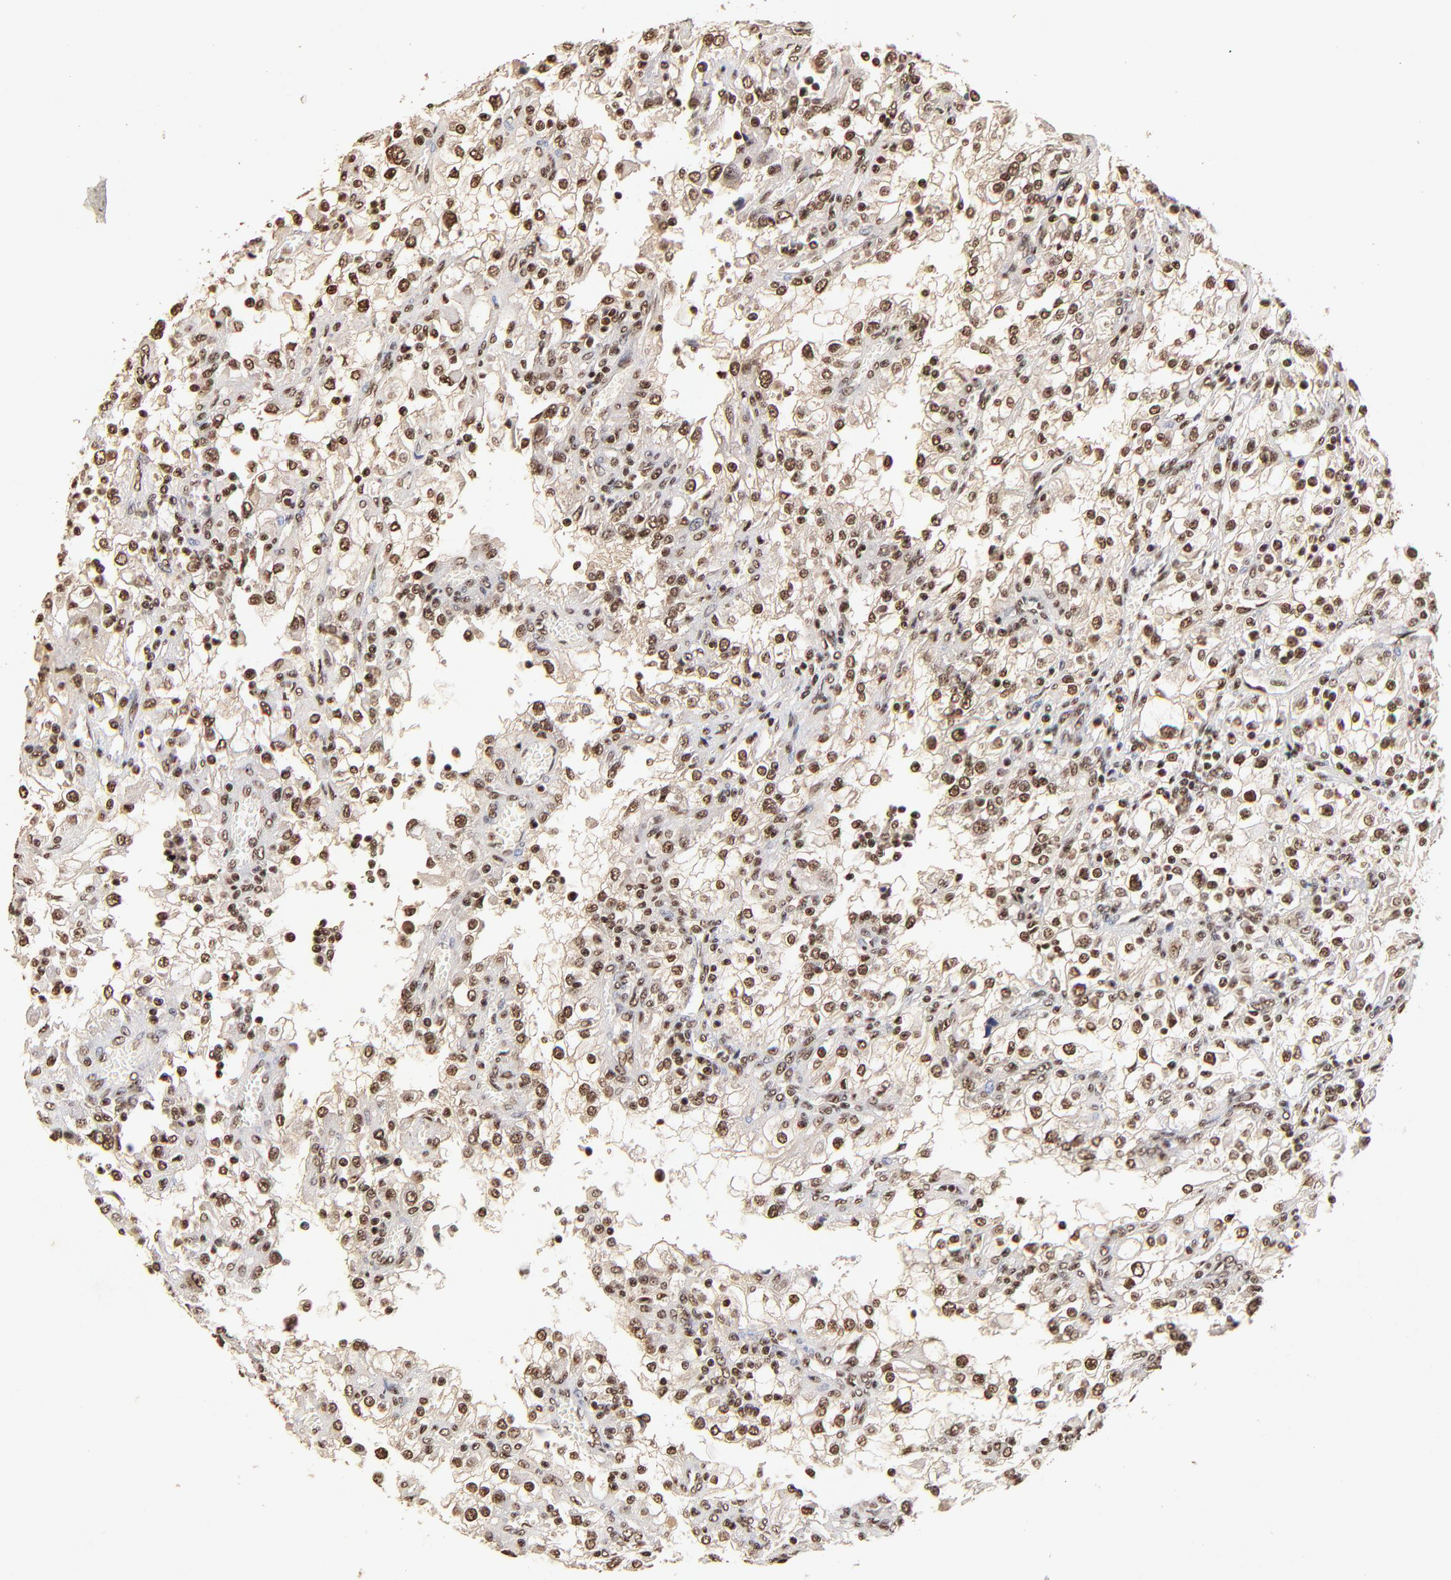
{"staining": {"intensity": "moderate", "quantity": ">75%", "location": "cytoplasmic/membranous,nuclear"}, "tissue": "renal cancer", "cell_type": "Tumor cells", "image_type": "cancer", "snomed": [{"axis": "morphology", "description": "Adenocarcinoma, NOS"}, {"axis": "topography", "description": "Kidney"}], "caption": "Renal cancer (adenocarcinoma) stained for a protein shows moderate cytoplasmic/membranous and nuclear positivity in tumor cells.", "gene": "MED12", "patient": {"sex": "female", "age": 52}}